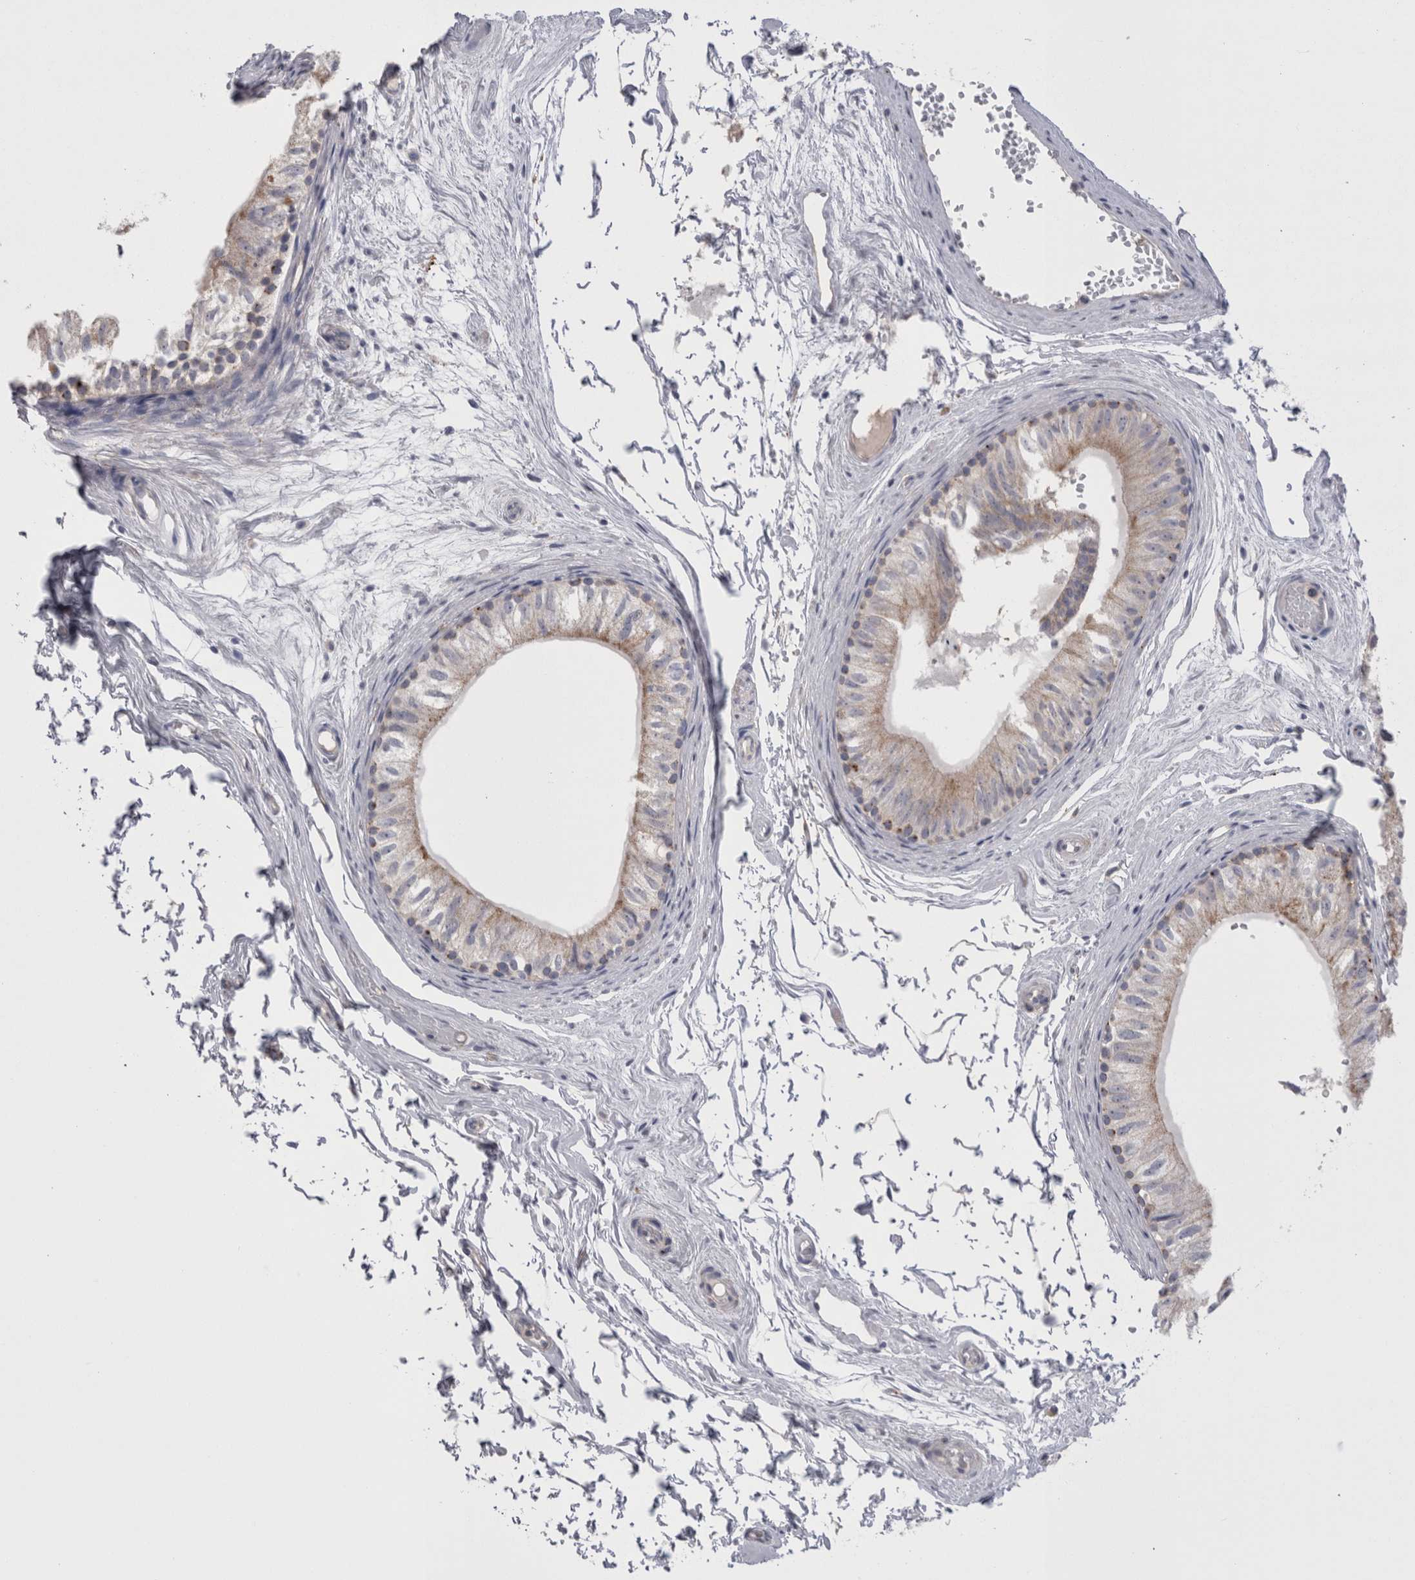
{"staining": {"intensity": "moderate", "quantity": "<25%", "location": "cytoplasmic/membranous"}, "tissue": "epididymis", "cell_type": "Glandular cells", "image_type": "normal", "snomed": [{"axis": "morphology", "description": "Normal tissue, NOS"}, {"axis": "topography", "description": "Epididymis"}], "caption": "A high-resolution histopathology image shows immunohistochemistry (IHC) staining of unremarkable epididymis, which displays moderate cytoplasmic/membranous positivity in about <25% of glandular cells. Nuclei are stained in blue.", "gene": "EPDR1", "patient": {"sex": "male", "age": 79}}